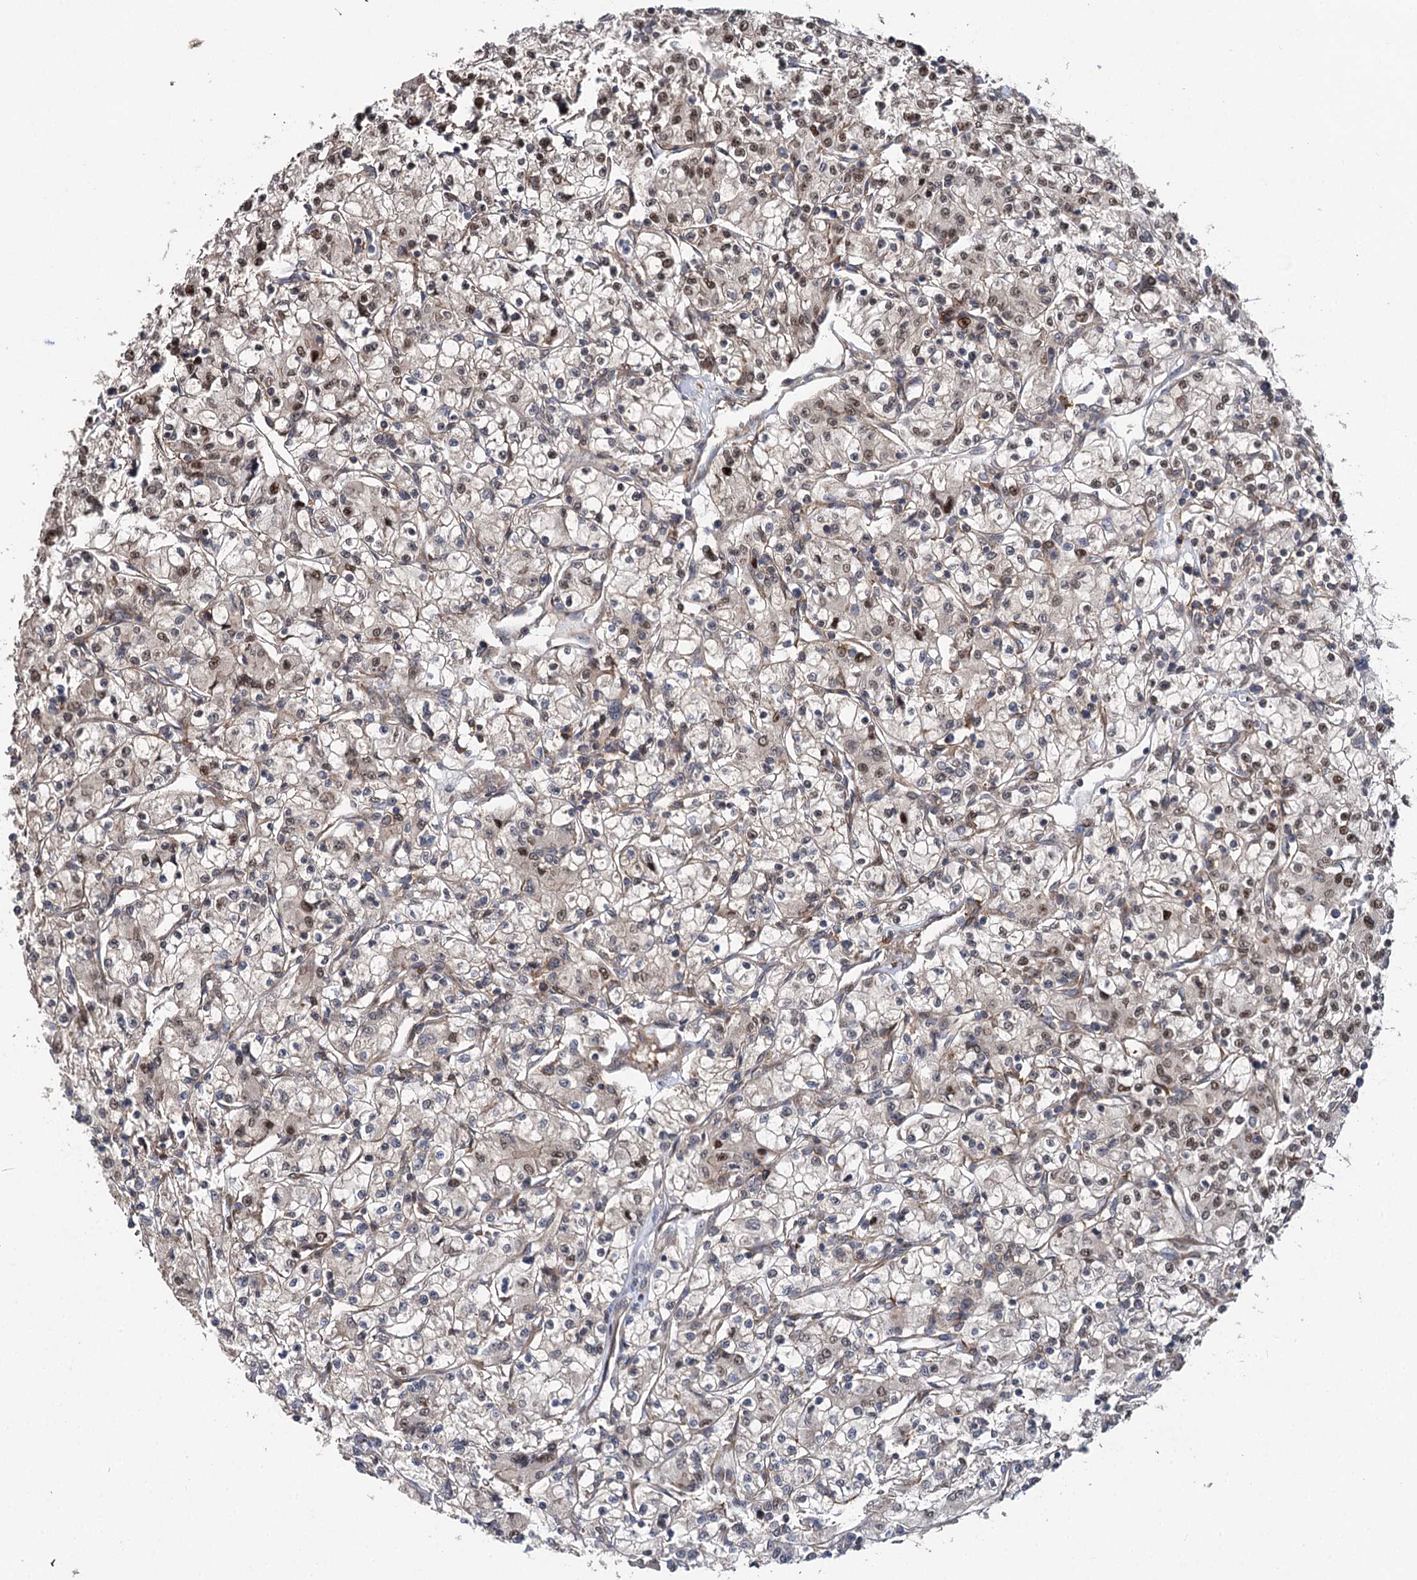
{"staining": {"intensity": "moderate", "quantity": "25%-75%", "location": "nuclear"}, "tissue": "renal cancer", "cell_type": "Tumor cells", "image_type": "cancer", "snomed": [{"axis": "morphology", "description": "Adenocarcinoma, NOS"}, {"axis": "topography", "description": "Kidney"}], "caption": "Protein expression analysis of renal adenocarcinoma displays moderate nuclear expression in about 25%-75% of tumor cells.", "gene": "STX6", "patient": {"sex": "female", "age": 59}}